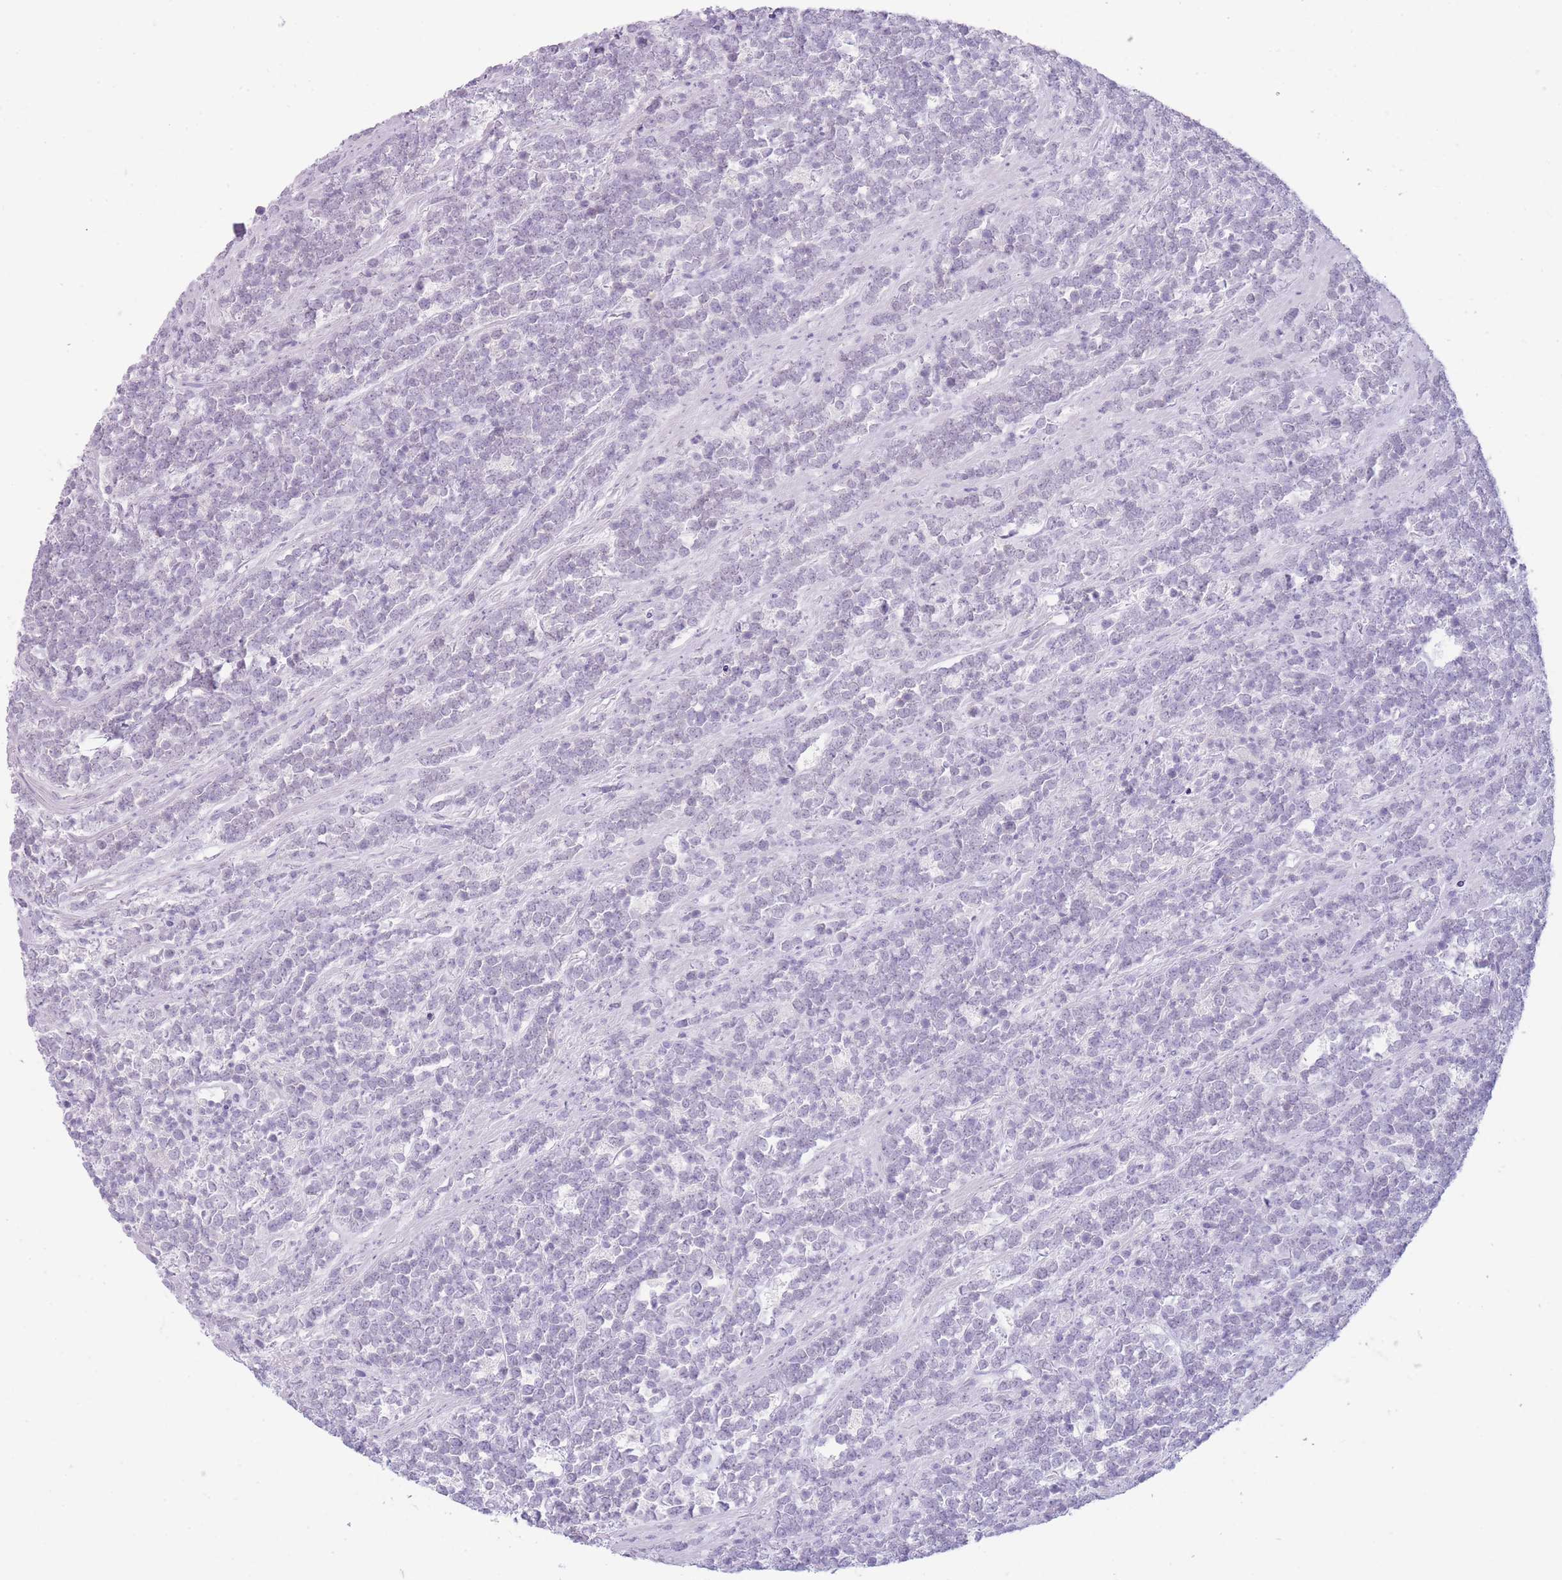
{"staining": {"intensity": "negative", "quantity": "none", "location": "none"}, "tissue": "lymphoma", "cell_type": "Tumor cells", "image_type": "cancer", "snomed": [{"axis": "morphology", "description": "Malignant lymphoma, non-Hodgkin's type, High grade"}, {"axis": "topography", "description": "Small intestine"}, {"axis": "topography", "description": "Colon"}], "caption": "Human malignant lymphoma, non-Hodgkin's type (high-grade) stained for a protein using immunohistochemistry (IHC) displays no expression in tumor cells.", "gene": "DCANP1", "patient": {"sex": "male", "age": 8}}